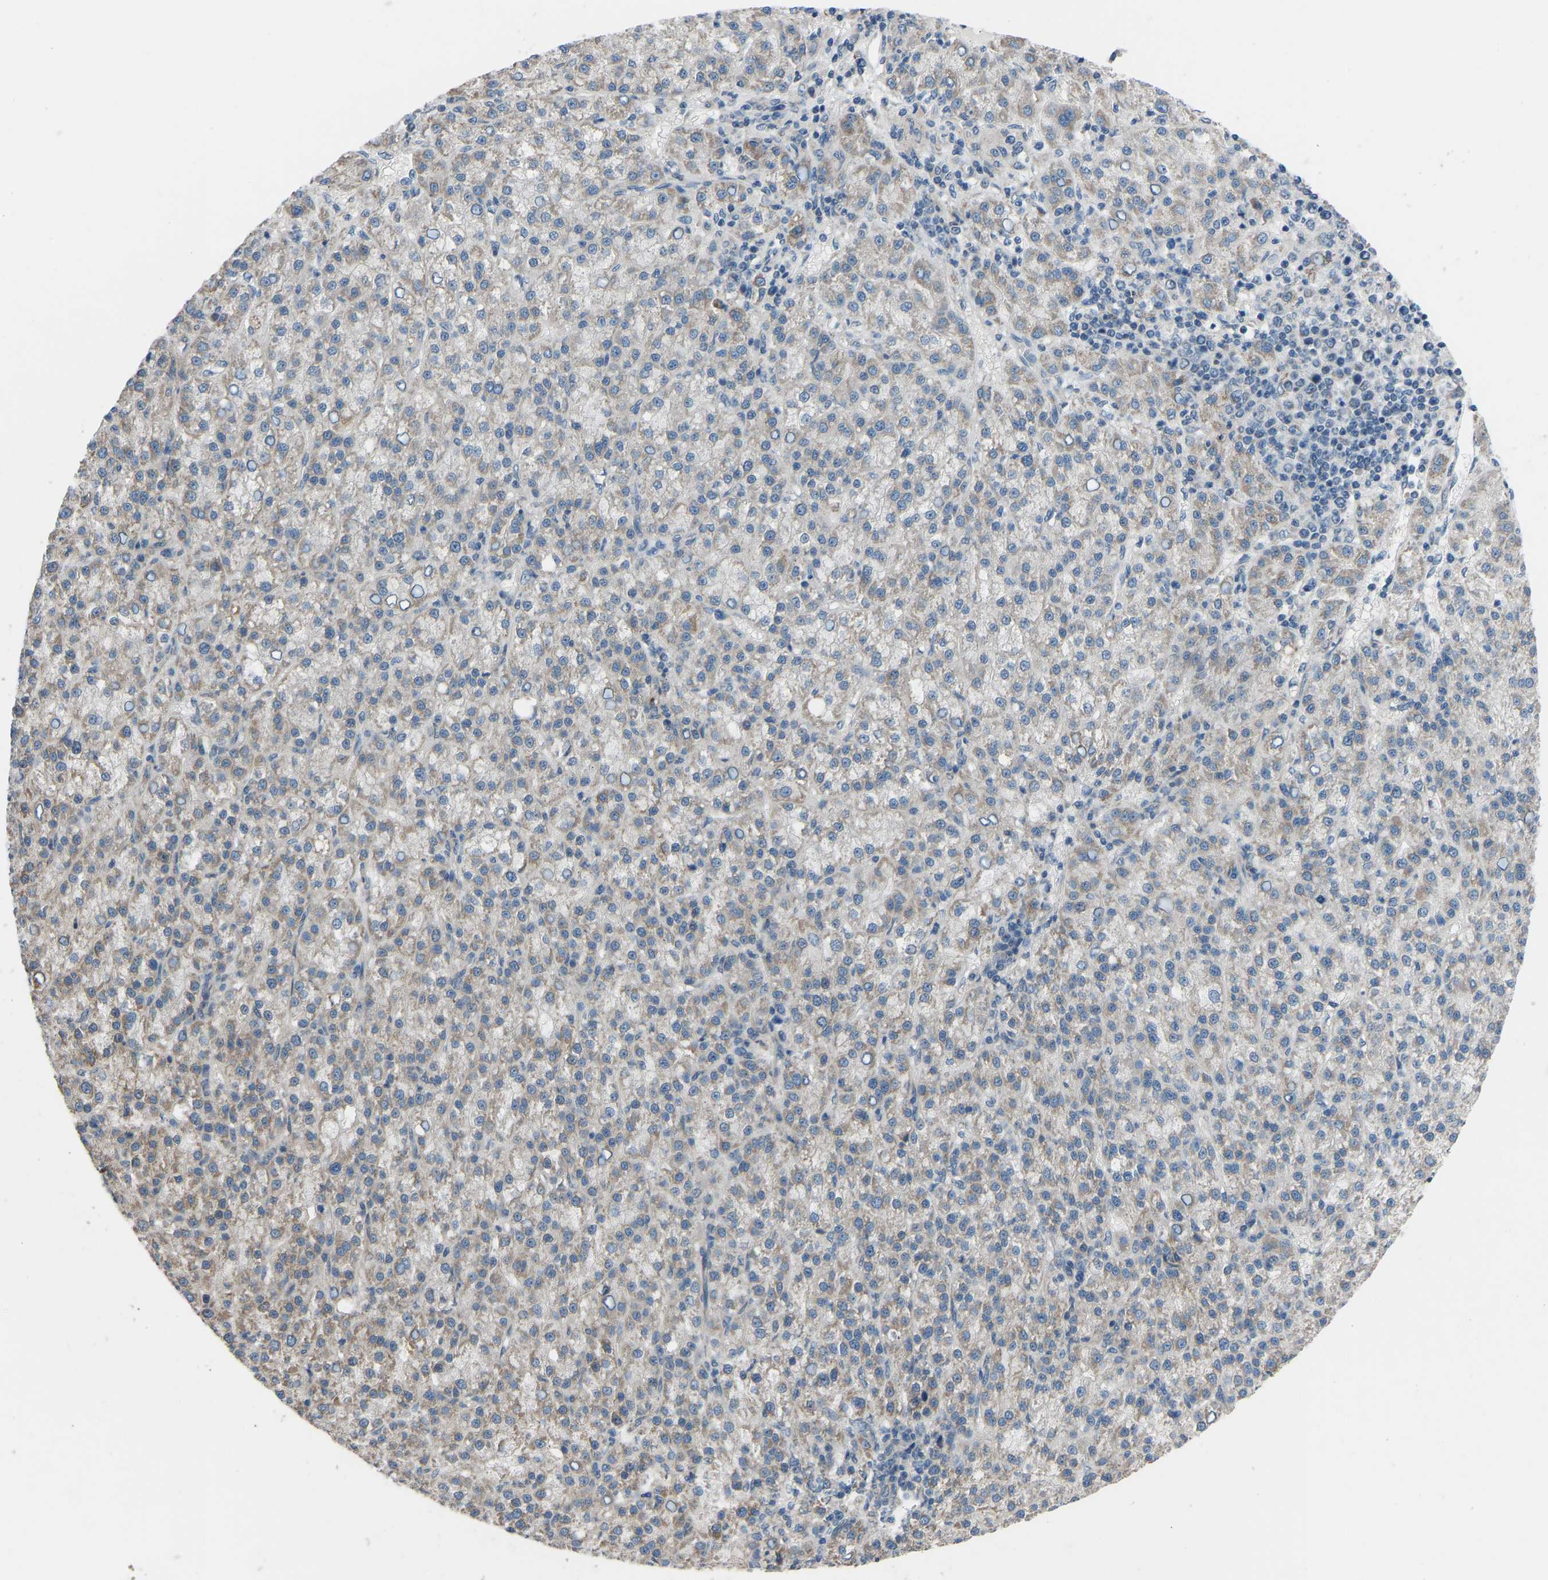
{"staining": {"intensity": "moderate", "quantity": "25%-75%", "location": "cytoplasmic/membranous"}, "tissue": "liver cancer", "cell_type": "Tumor cells", "image_type": "cancer", "snomed": [{"axis": "morphology", "description": "Carcinoma, Hepatocellular, NOS"}, {"axis": "topography", "description": "Liver"}], "caption": "Liver hepatocellular carcinoma stained with a protein marker reveals moderate staining in tumor cells.", "gene": "CDK2AP1", "patient": {"sex": "female", "age": 58}}